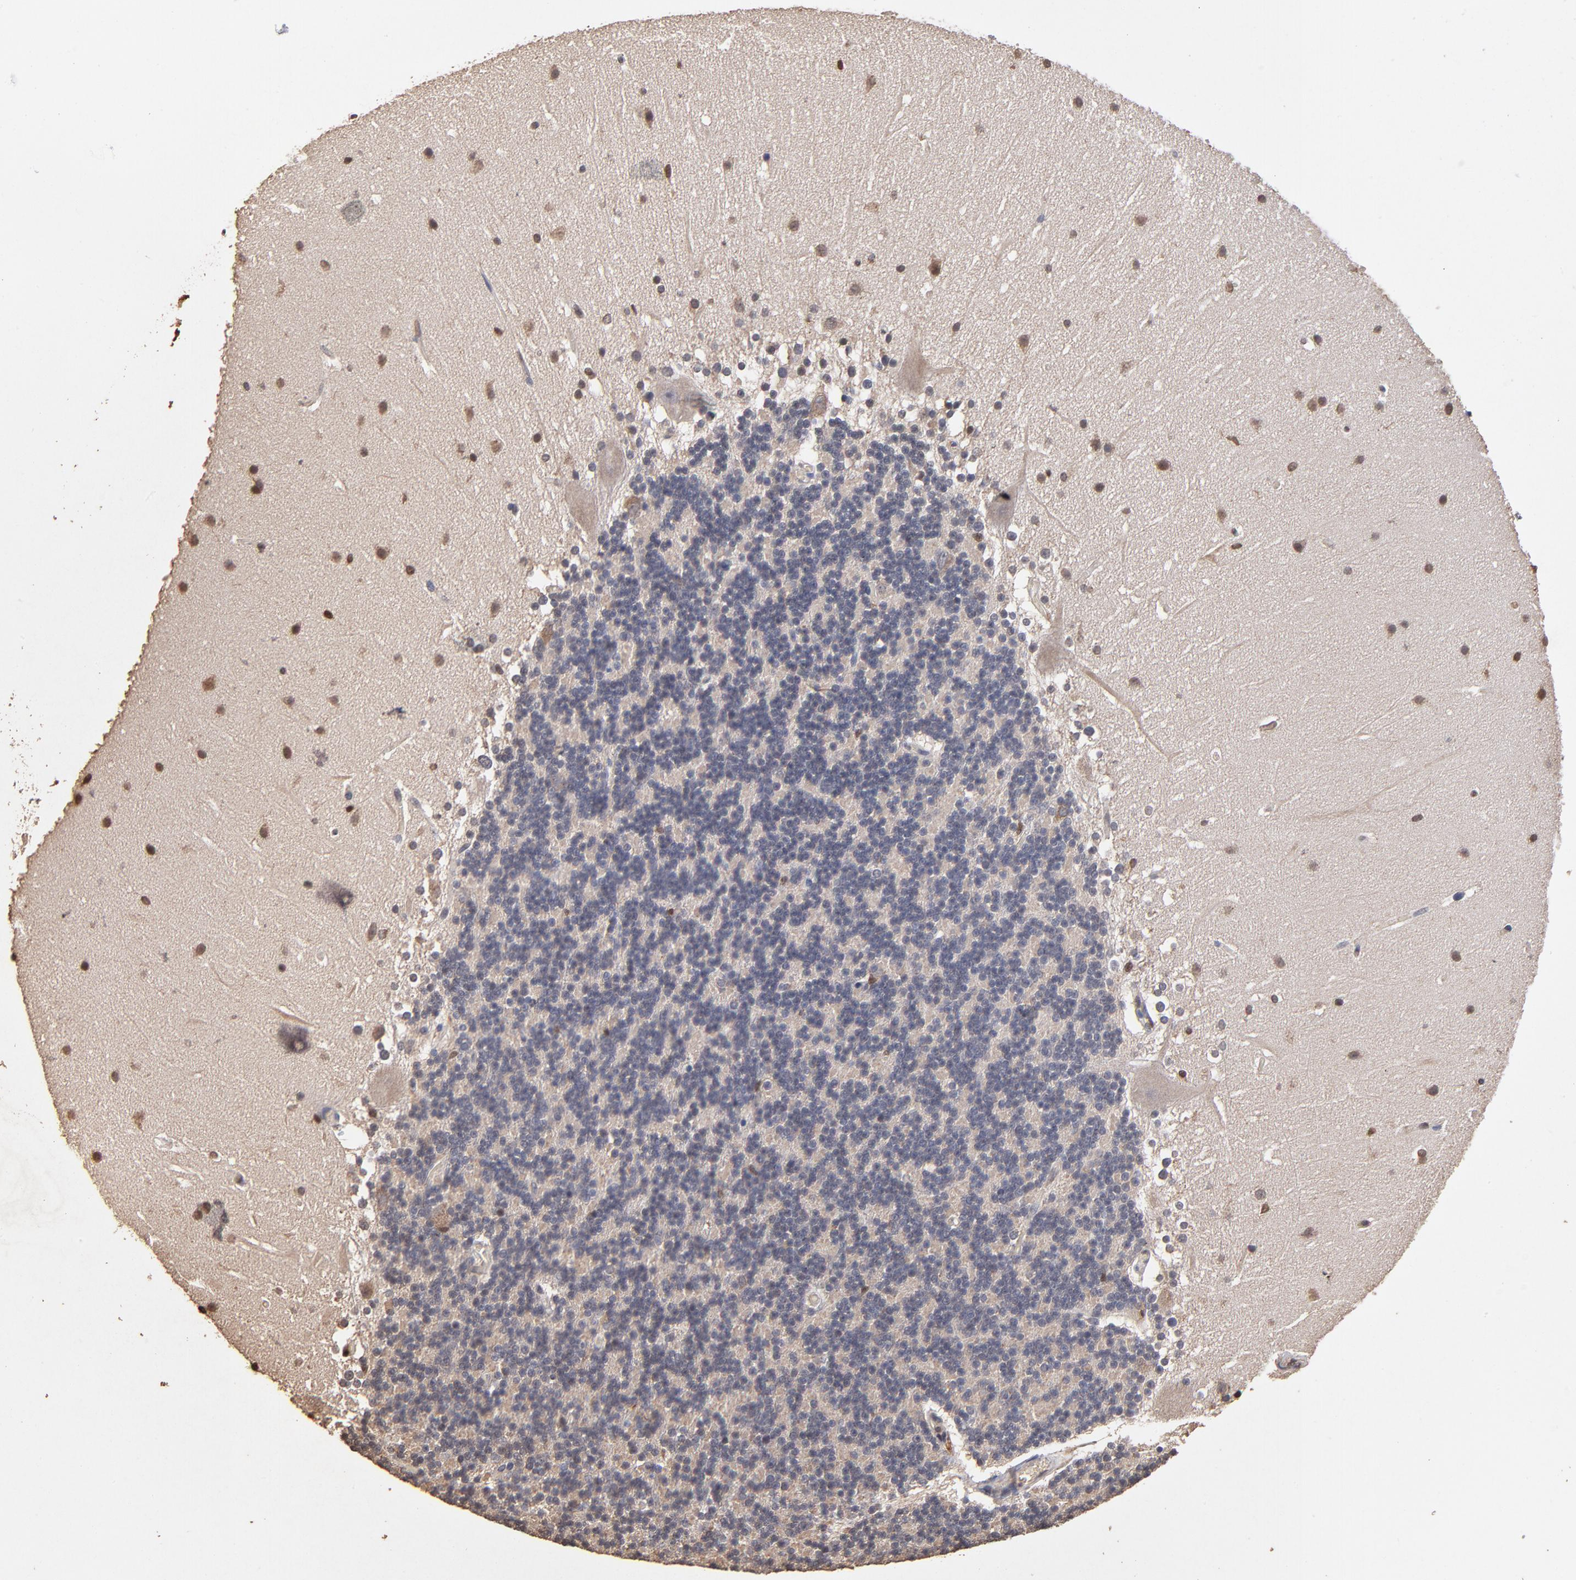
{"staining": {"intensity": "negative", "quantity": "none", "location": "none"}, "tissue": "cerebellum", "cell_type": "Cells in granular layer", "image_type": "normal", "snomed": [{"axis": "morphology", "description": "Normal tissue, NOS"}, {"axis": "topography", "description": "Cerebellum"}], "caption": "High power microscopy micrograph of an immunohistochemistry image of unremarkable cerebellum, revealing no significant expression in cells in granular layer. Brightfield microscopy of immunohistochemistry (IHC) stained with DAB (brown) and hematoxylin (blue), captured at high magnification.", "gene": "CASP1", "patient": {"sex": "female", "age": 19}}